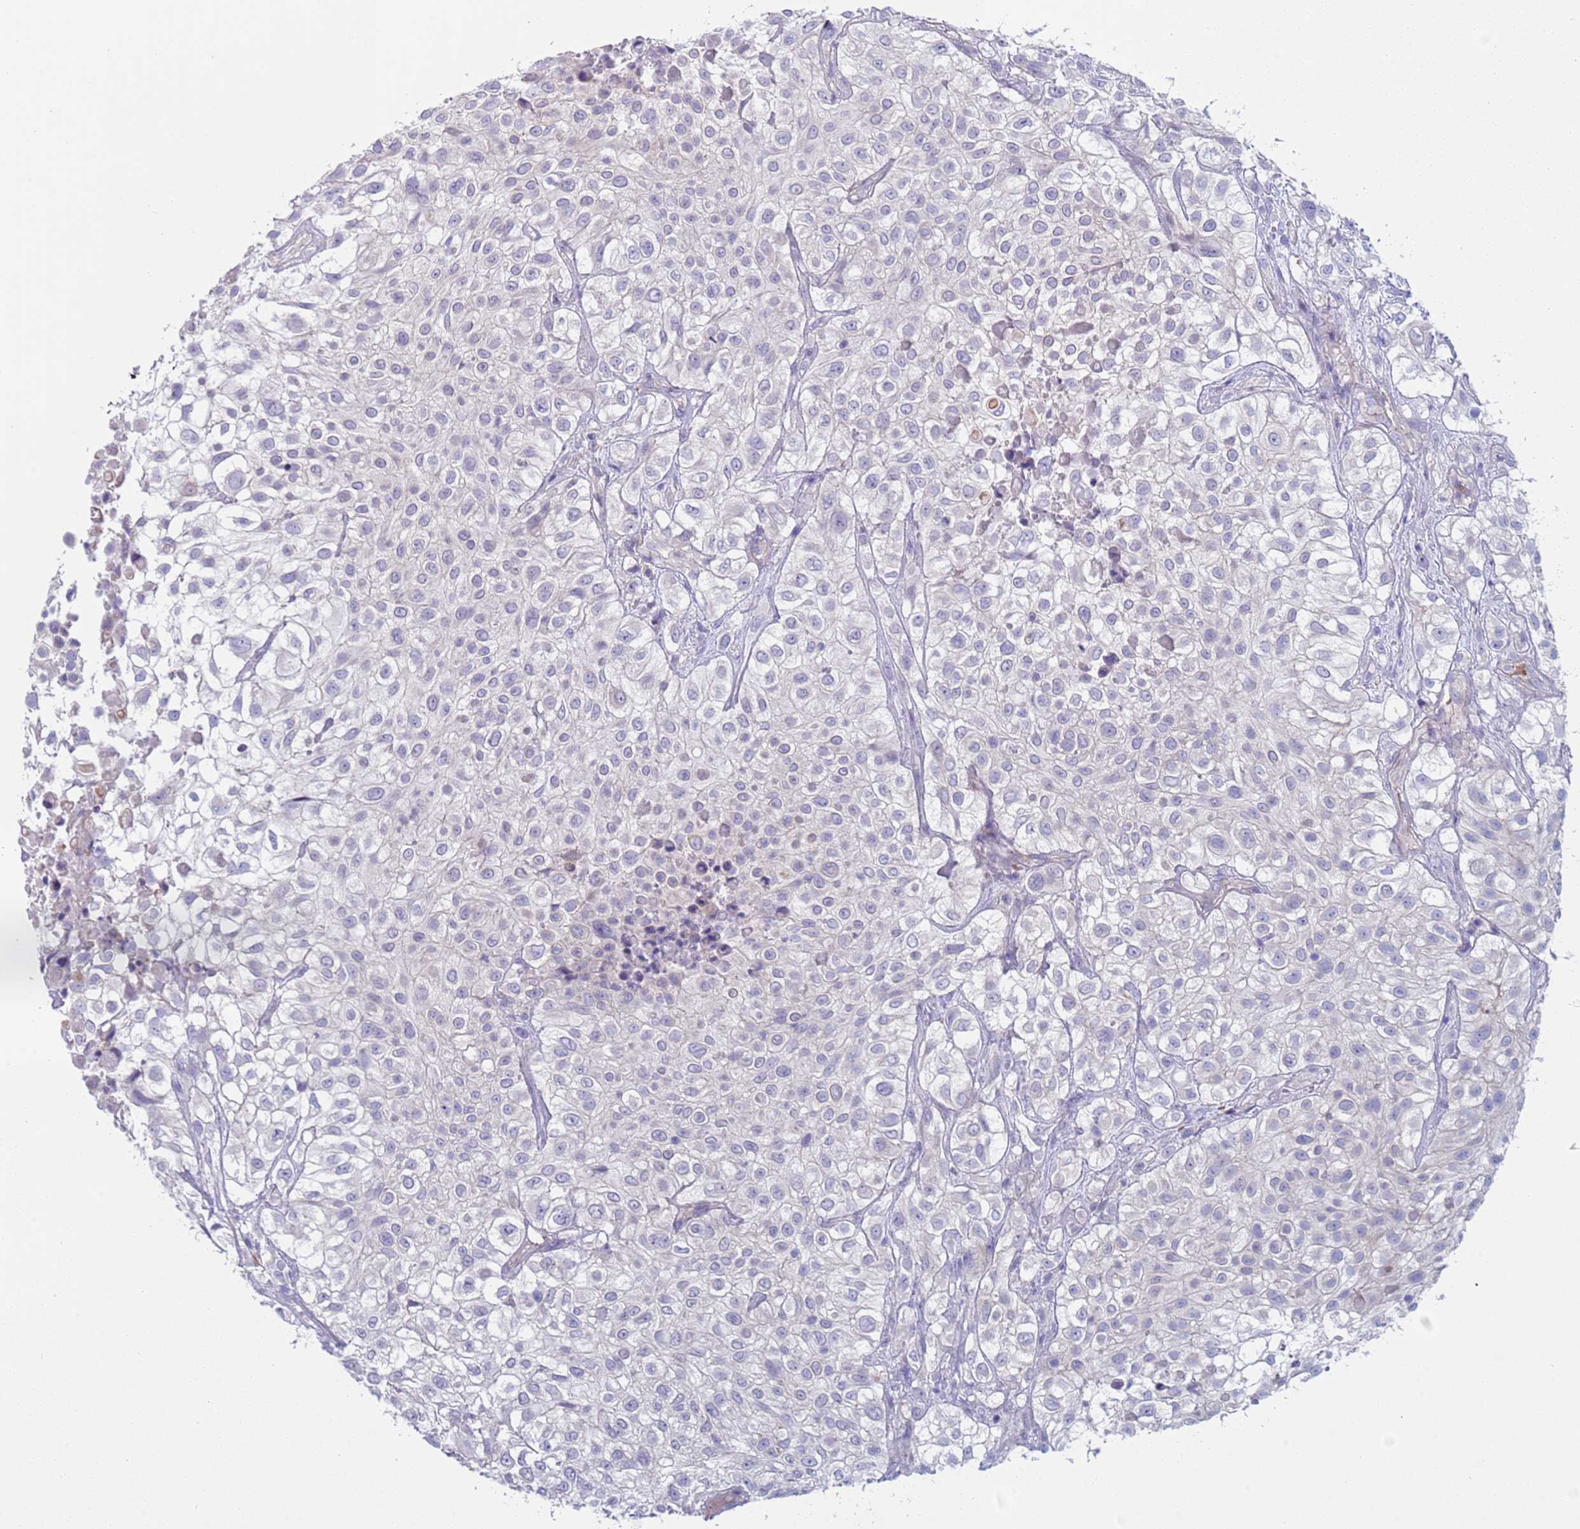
{"staining": {"intensity": "negative", "quantity": "none", "location": "none"}, "tissue": "urothelial cancer", "cell_type": "Tumor cells", "image_type": "cancer", "snomed": [{"axis": "morphology", "description": "Urothelial carcinoma, High grade"}, {"axis": "topography", "description": "Urinary bladder"}], "caption": "This is an IHC image of urothelial carcinoma (high-grade). There is no staining in tumor cells.", "gene": "KBTBD3", "patient": {"sex": "male", "age": 56}}